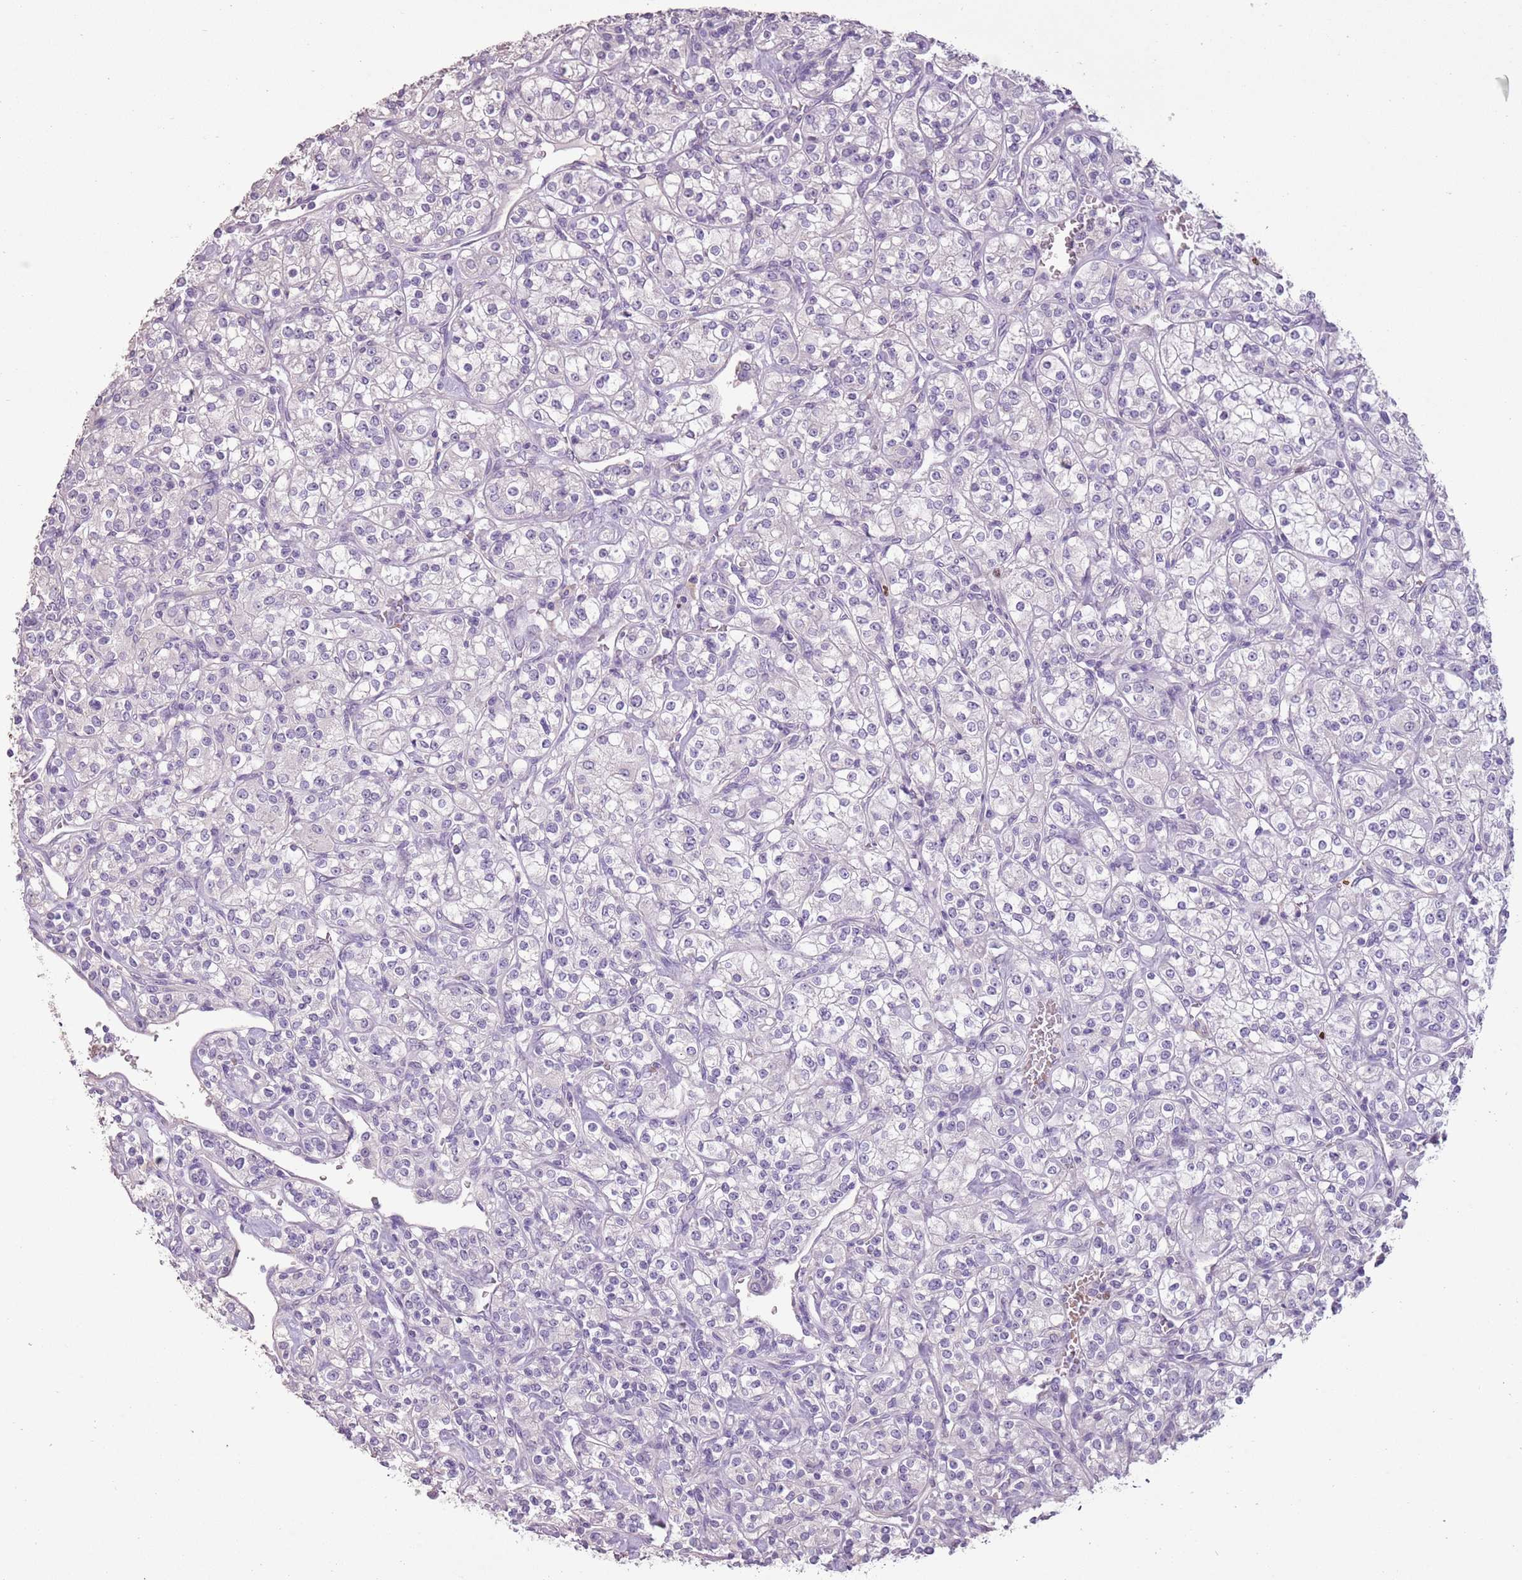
{"staining": {"intensity": "negative", "quantity": "none", "location": "none"}, "tissue": "renal cancer", "cell_type": "Tumor cells", "image_type": "cancer", "snomed": [{"axis": "morphology", "description": "Adenocarcinoma, NOS"}, {"axis": "topography", "description": "Kidney"}], "caption": "DAB immunohistochemical staining of renal cancer (adenocarcinoma) exhibits no significant positivity in tumor cells.", "gene": "CELF6", "patient": {"sex": "male", "age": 77}}